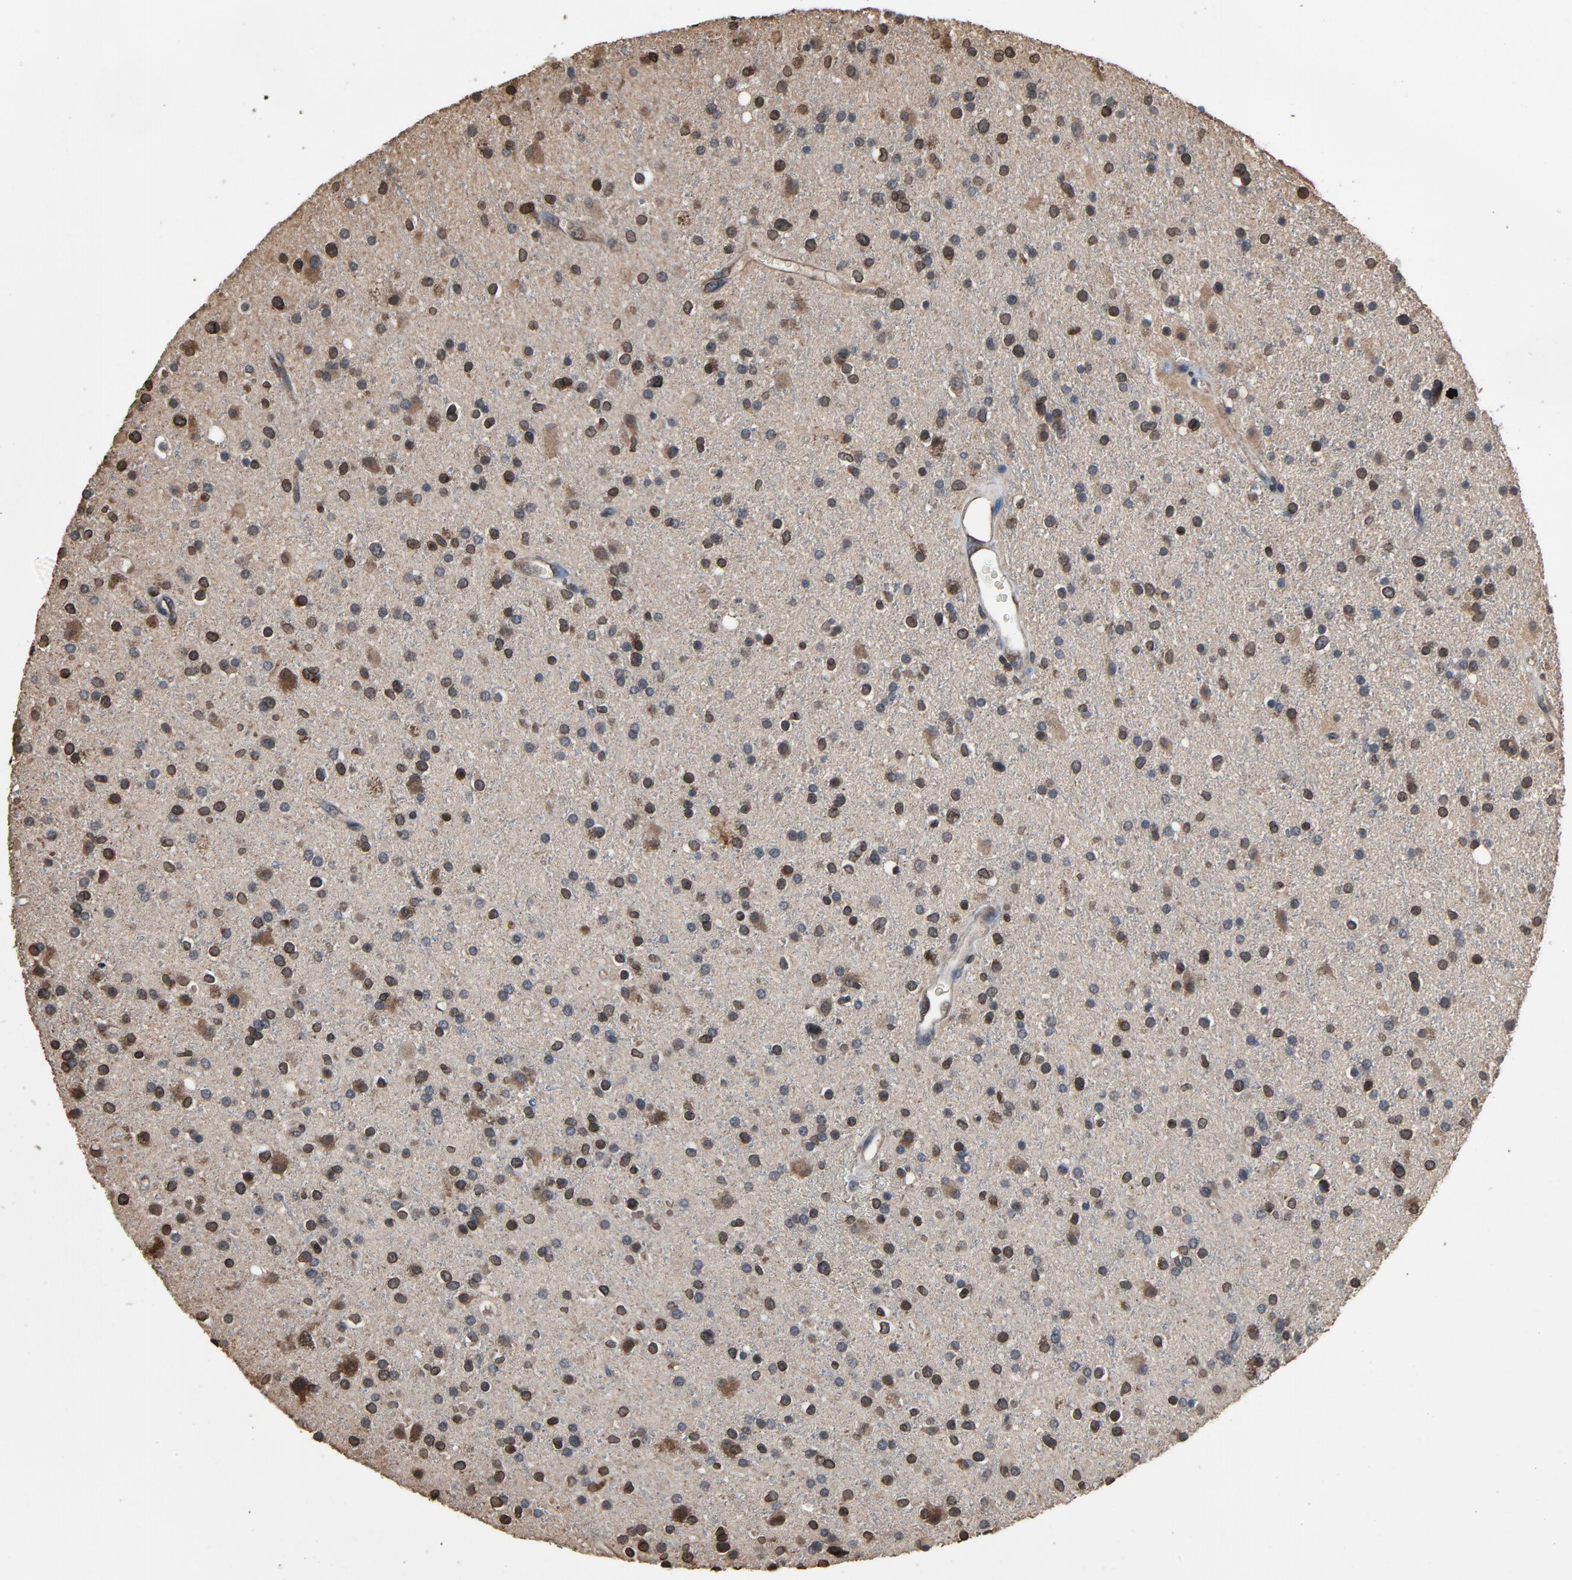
{"staining": {"intensity": "moderate", "quantity": "25%-75%", "location": "cytoplasmic/membranous,nuclear"}, "tissue": "glioma", "cell_type": "Tumor cells", "image_type": "cancer", "snomed": [{"axis": "morphology", "description": "Glioma, malignant, High grade"}, {"axis": "topography", "description": "Brain"}], "caption": "The micrograph reveals staining of glioma, revealing moderate cytoplasmic/membranous and nuclear protein staining (brown color) within tumor cells. (IHC, brightfield microscopy, high magnification).", "gene": "UBE2D1", "patient": {"sex": "male", "age": 33}}